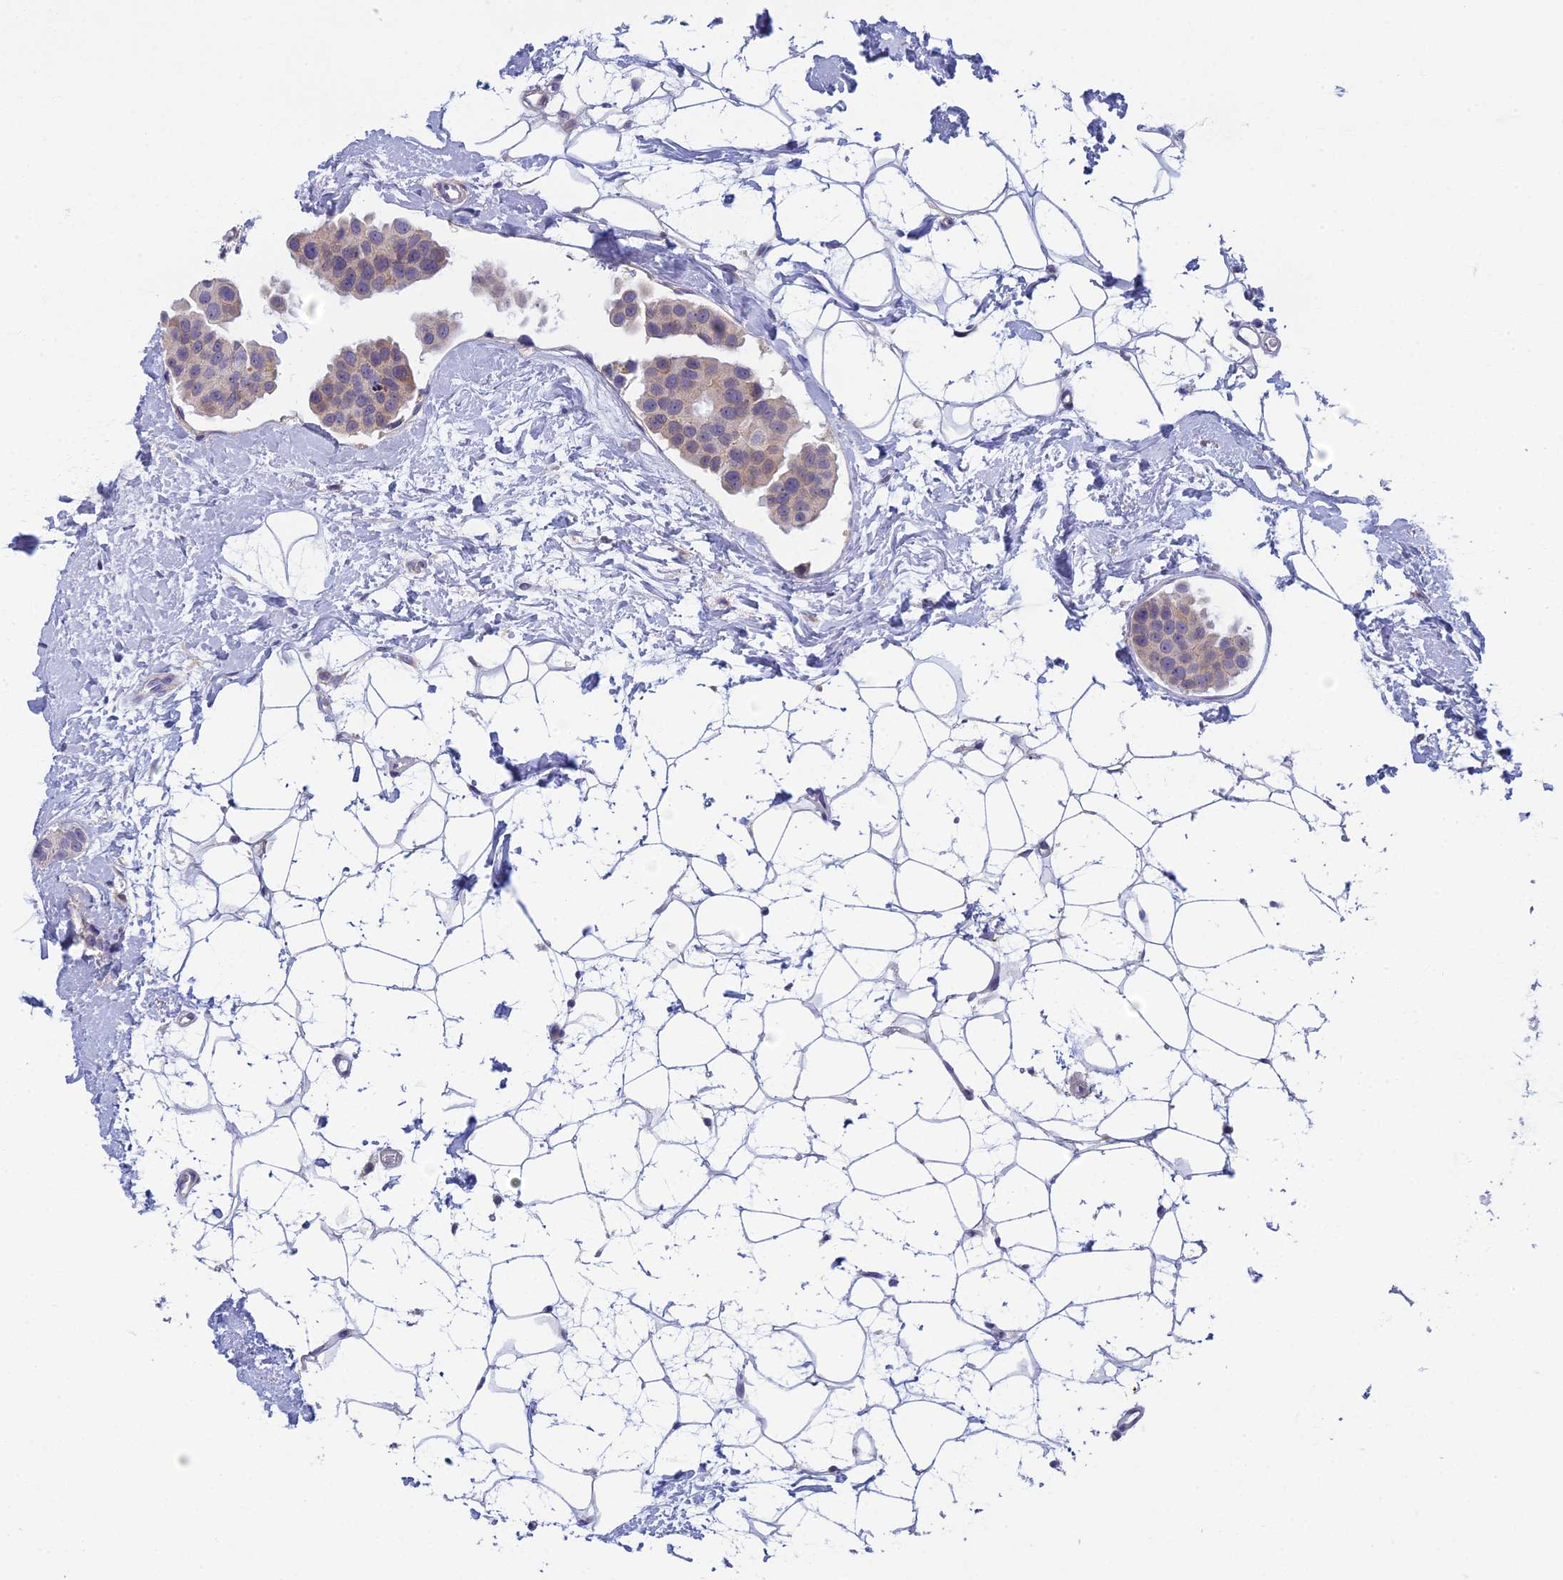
{"staining": {"intensity": "weak", "quantity": "<25%", "location": "cytoplasmic/membranous"}, "tissue": "breast cancer", "cell_type": "Tumor cells", "image_type": "cancer", "snomed": [{"axis": "morphology", "description": "Normal tissue, NOS"}, {"axis": "morphology", "description": "Duct carcinoma"}, {"axis": "topography", "description": "Breast"}], "caption": "Immunohistochemistry (IHC) histopathology image of breast invasive ductal carcinoma stained for a protein (brown), which shows no expression in tumor cells.", "gene": "DDX51", "patient": {"sex": "female", "age": 39}}